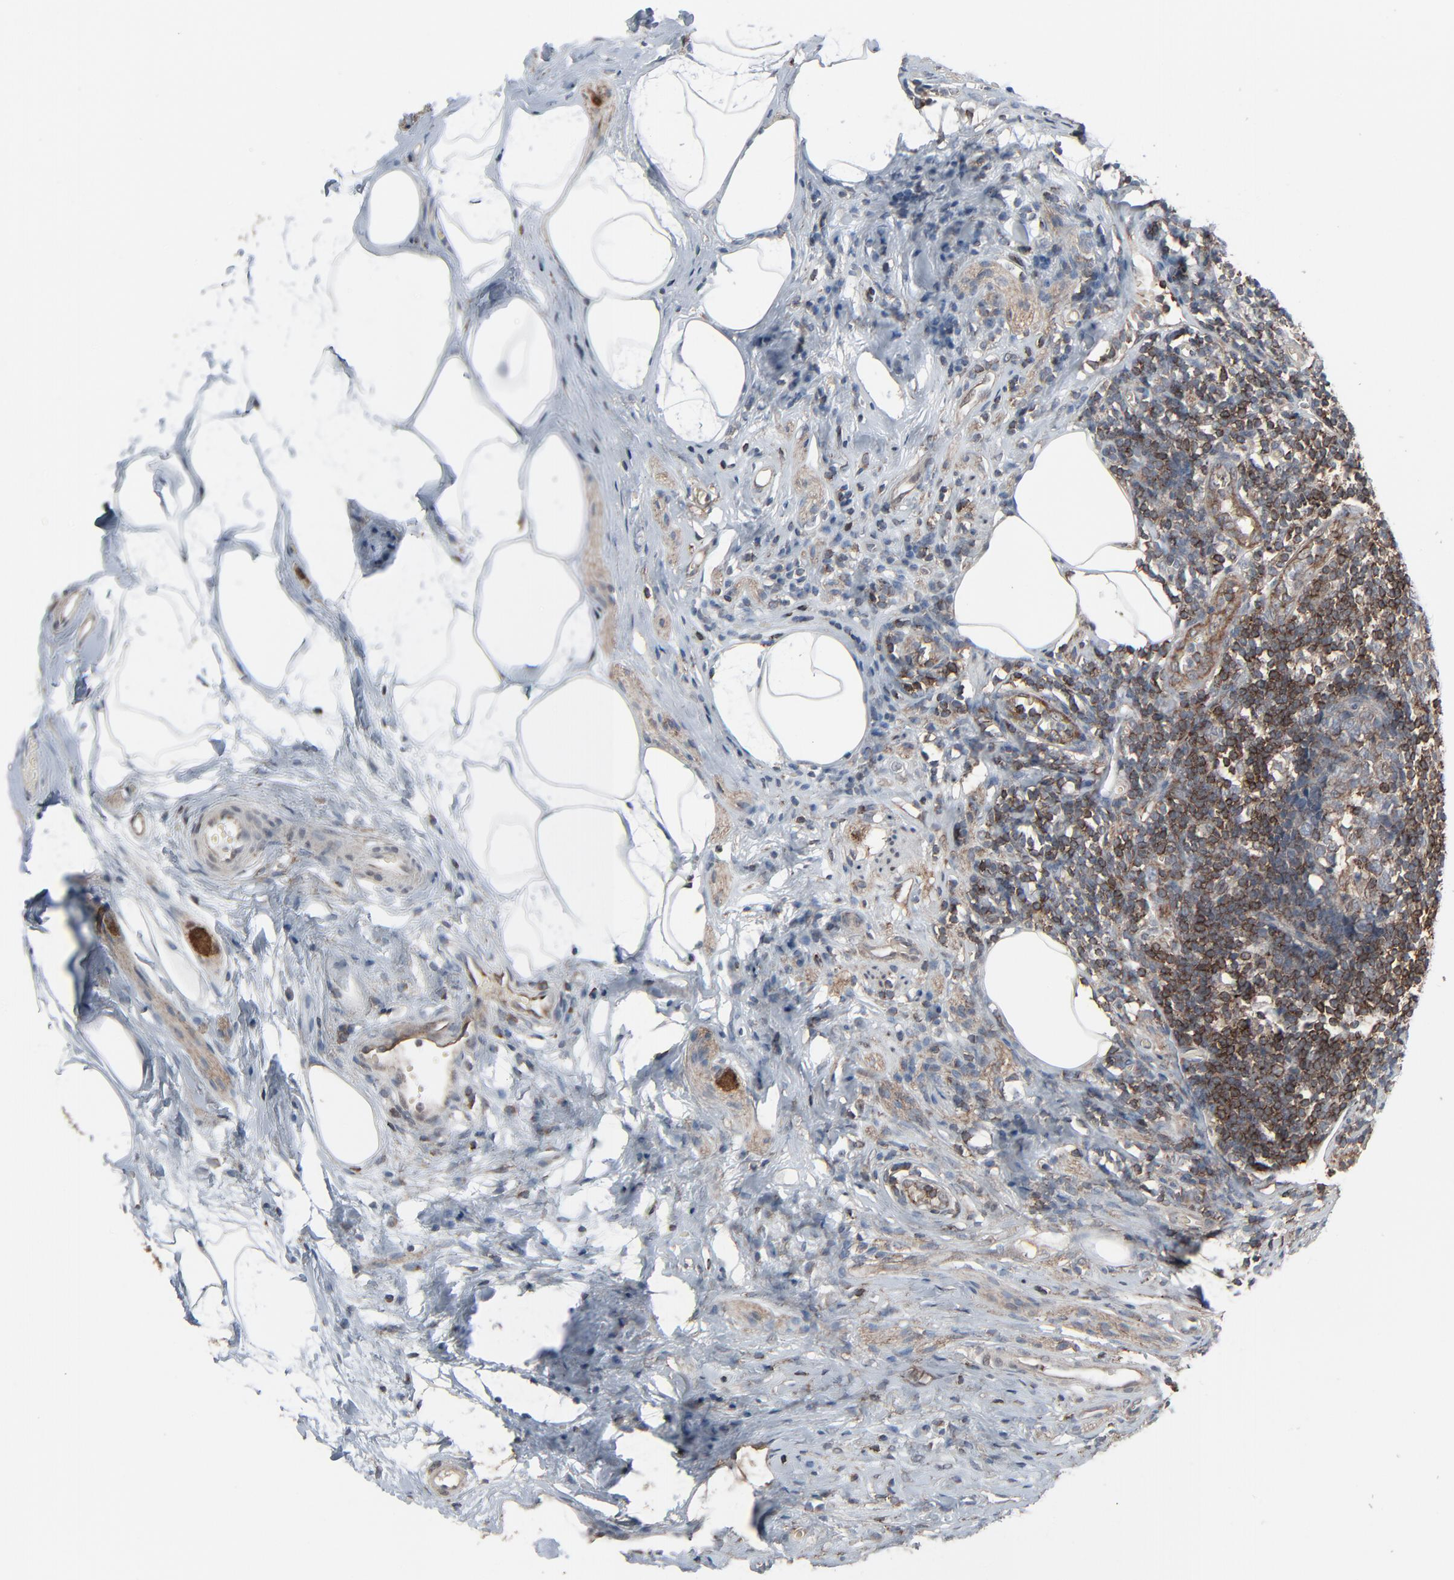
{"staining": {"intensity": "moderate", "quantity": "25%-75%", "location": "cytoplasmic/membranous"}, "tissue": "appendix", "cell_type": "Lymphoid tissue", "image_type": "normal", "snomed": [{"axis": "morphology", "description": "Normal tissue, NOS"}, {"axis": "topography", "description": "Appendix"}], "caption": "Immunohistochemical staining of unremarkable human appendix demonstrates medium levels of moderate cytoplasmic/membranous positivity in approximately 25%-75% of lymphoid tissue.", "gene": "OPTN", "patient": {"sex": "male", "age": 38}}